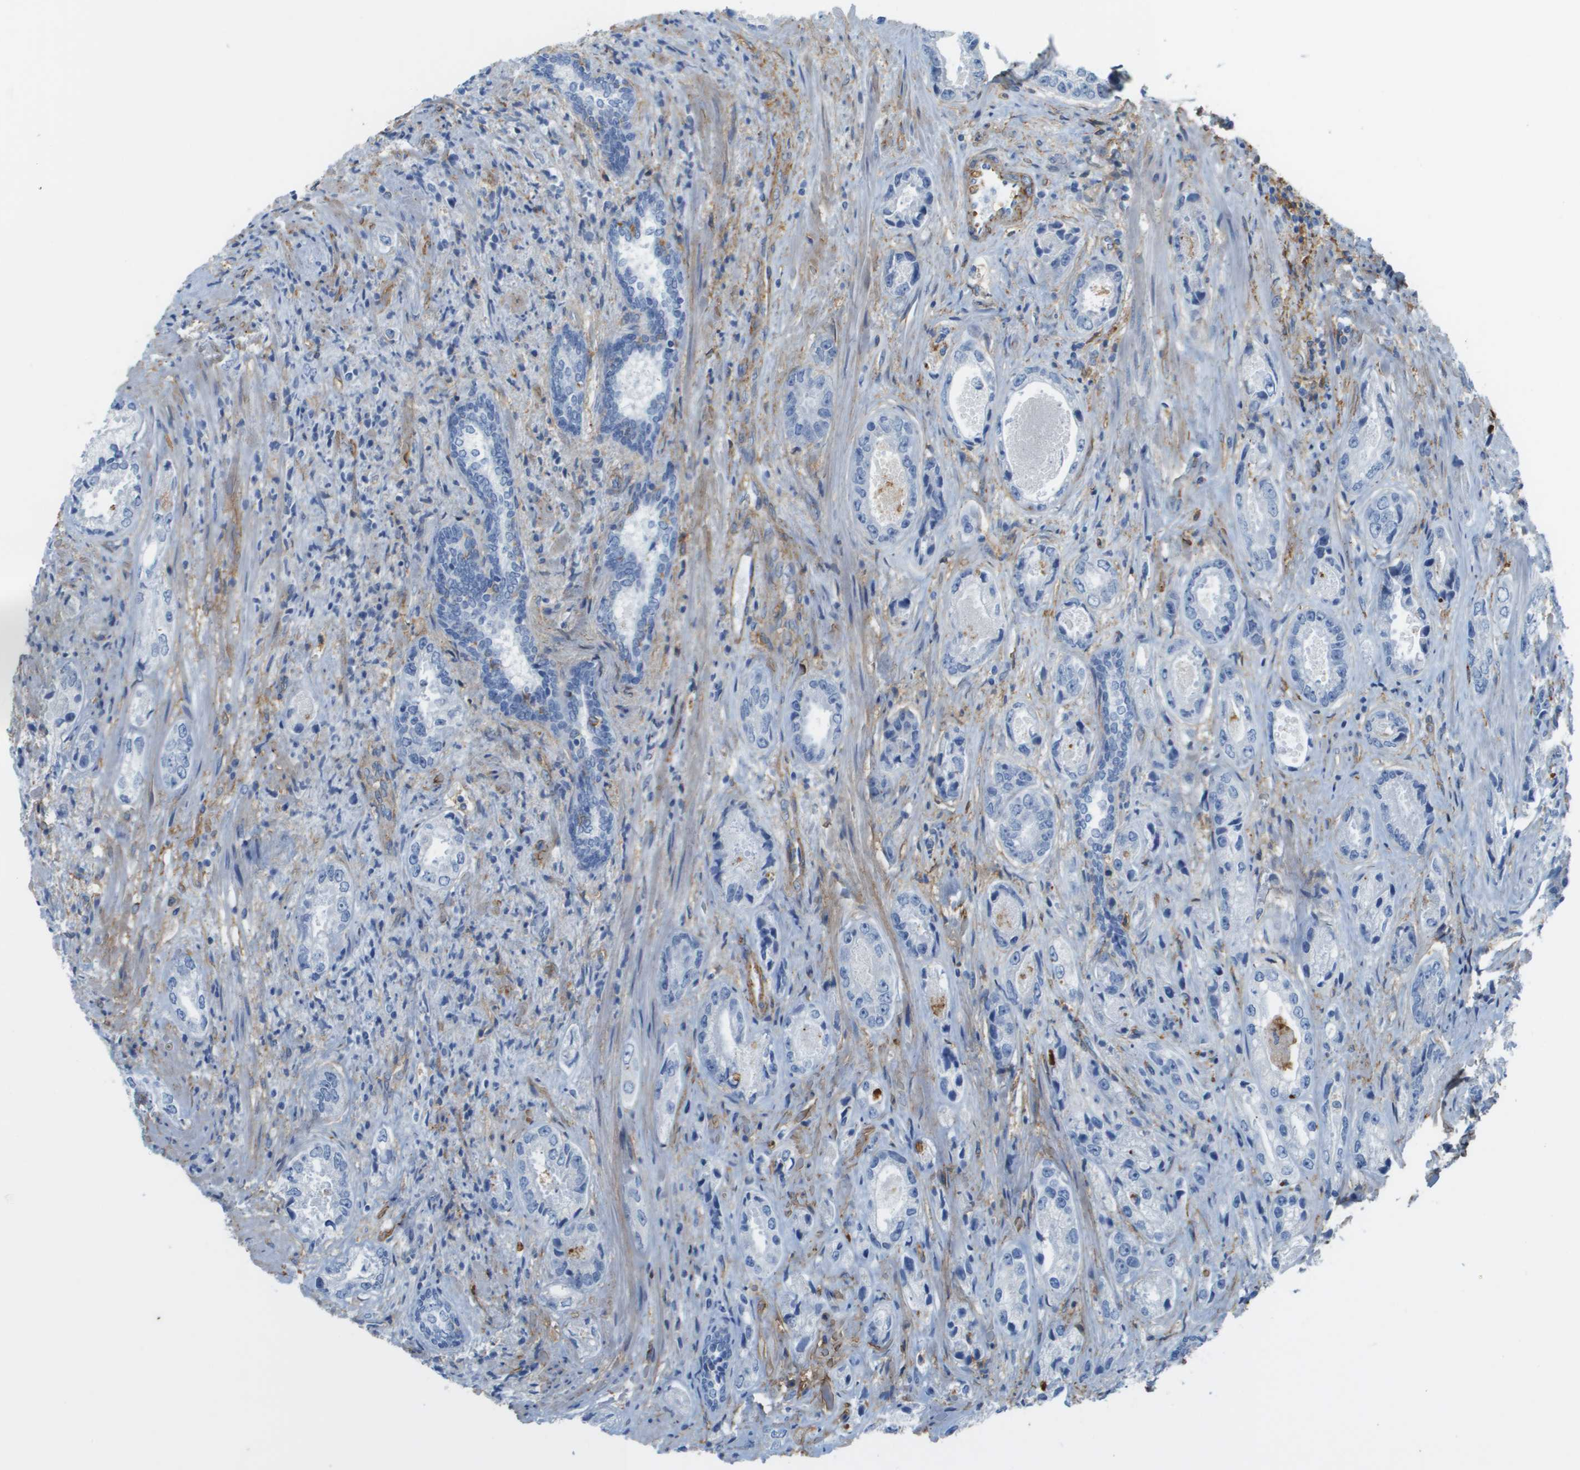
{"staining": {"intensity": "negative", "quantity": "none", "location": "none"}, "tissue": "prostate cancer", "cell_type": "Tumor cells", "image_type": "cancer", "snomed": [{"axis": "morphology", "description": "Adenocarcinoma, High grade"}, {"axis": "topography", "description": "Prostate"}], "caption": "Tumor cells show no significant protein positivity in adenocarcinoma (high-grade) (prostate).", "gene": "ZBTB43", "patient": {"sex": "male", "age": 61}}